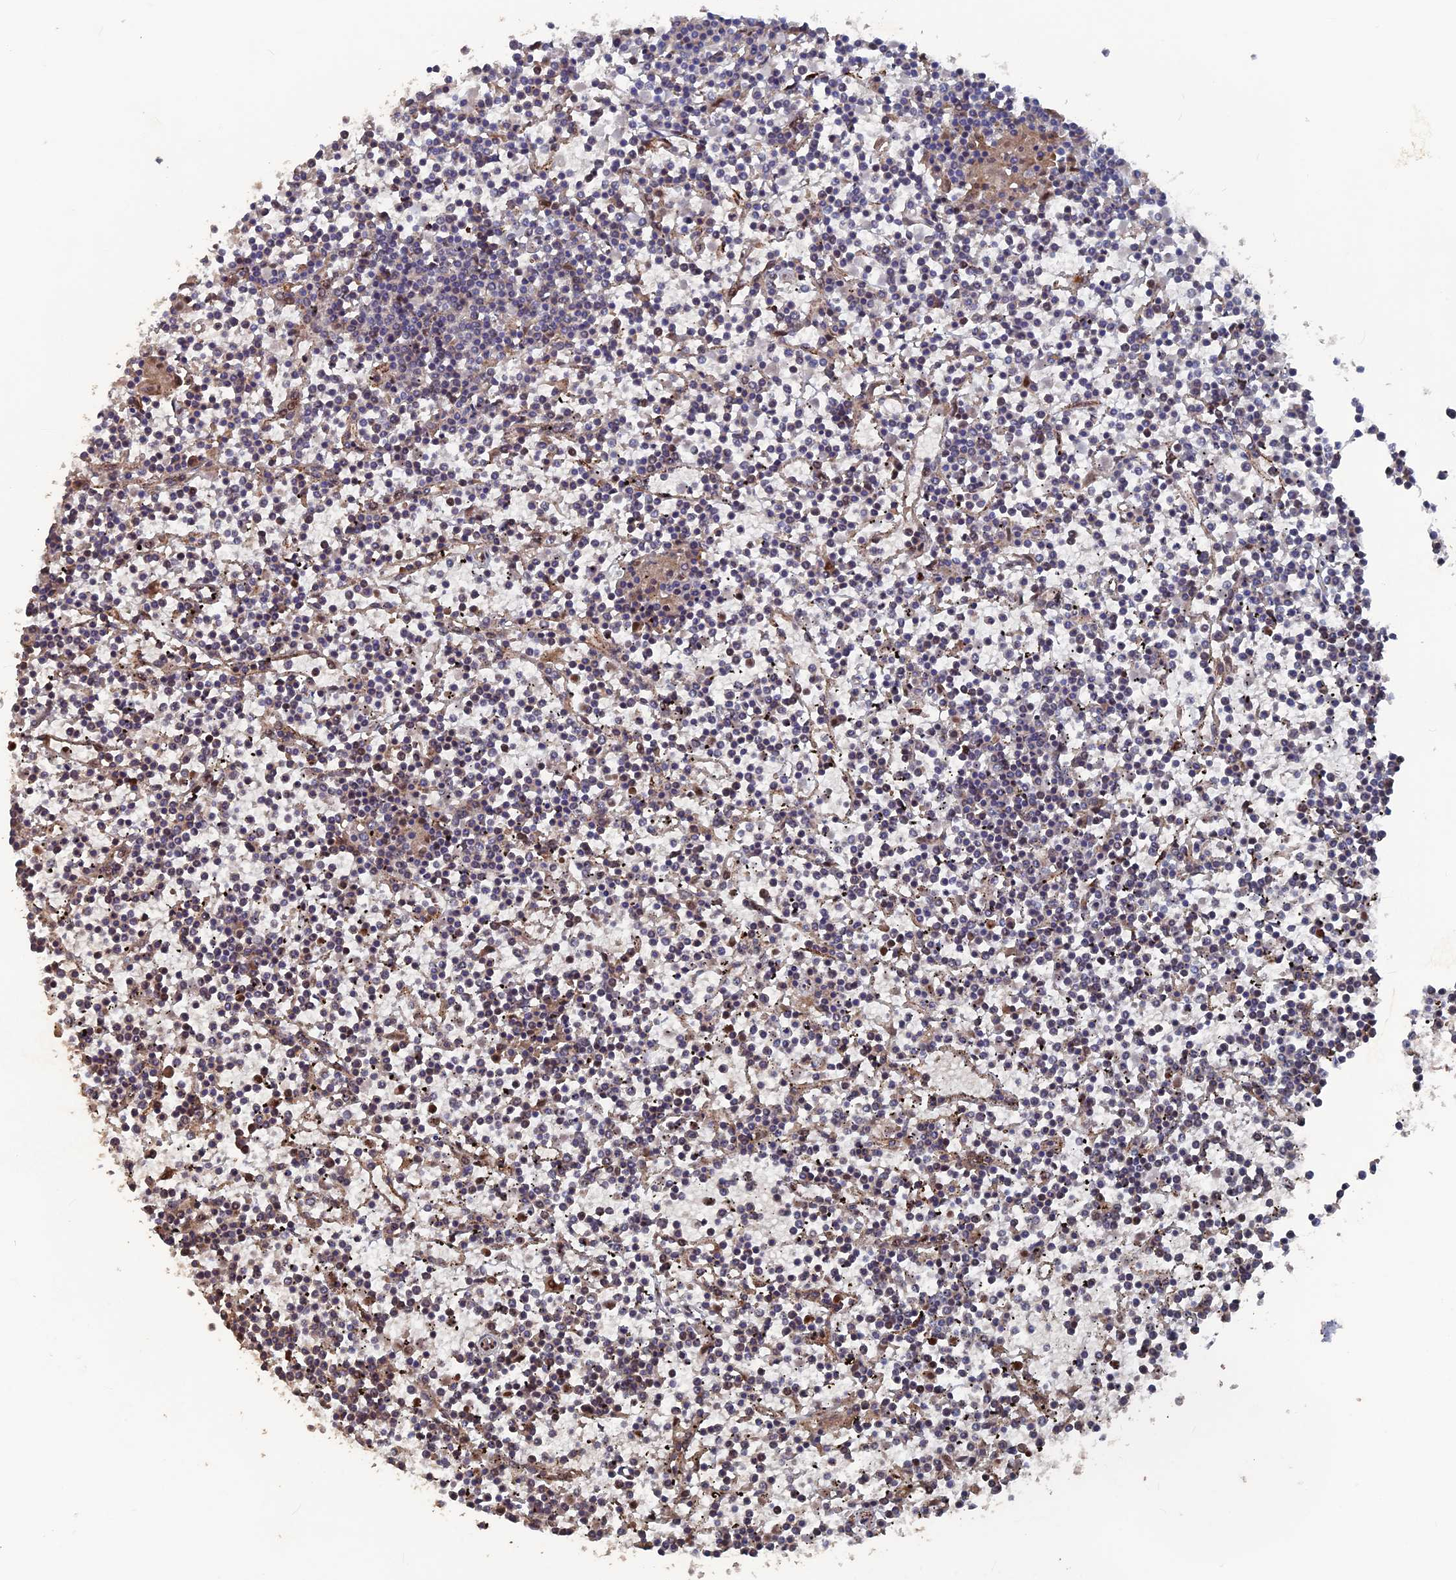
{"staining": {"intensity": "moderate", "quantity": "<25%", "location": "nuclear"}, "tissue": "lymphoma", "cell_type": "Tumor cells", "image_type": "cancer", "snomed": [{"axis": "morphology", "description": "Malignant lymphoma, non-Hodgkin's type, Low grade"}, {"axis": "topography", "description": "Spleen"}], "caption": "Lymphoma stained for a protein (brown) reveals moderate nuclear positive expression in about <25% of tumor cells.", "gene": "SH3D21", "patient": {"sex": "female", "age": 19}}